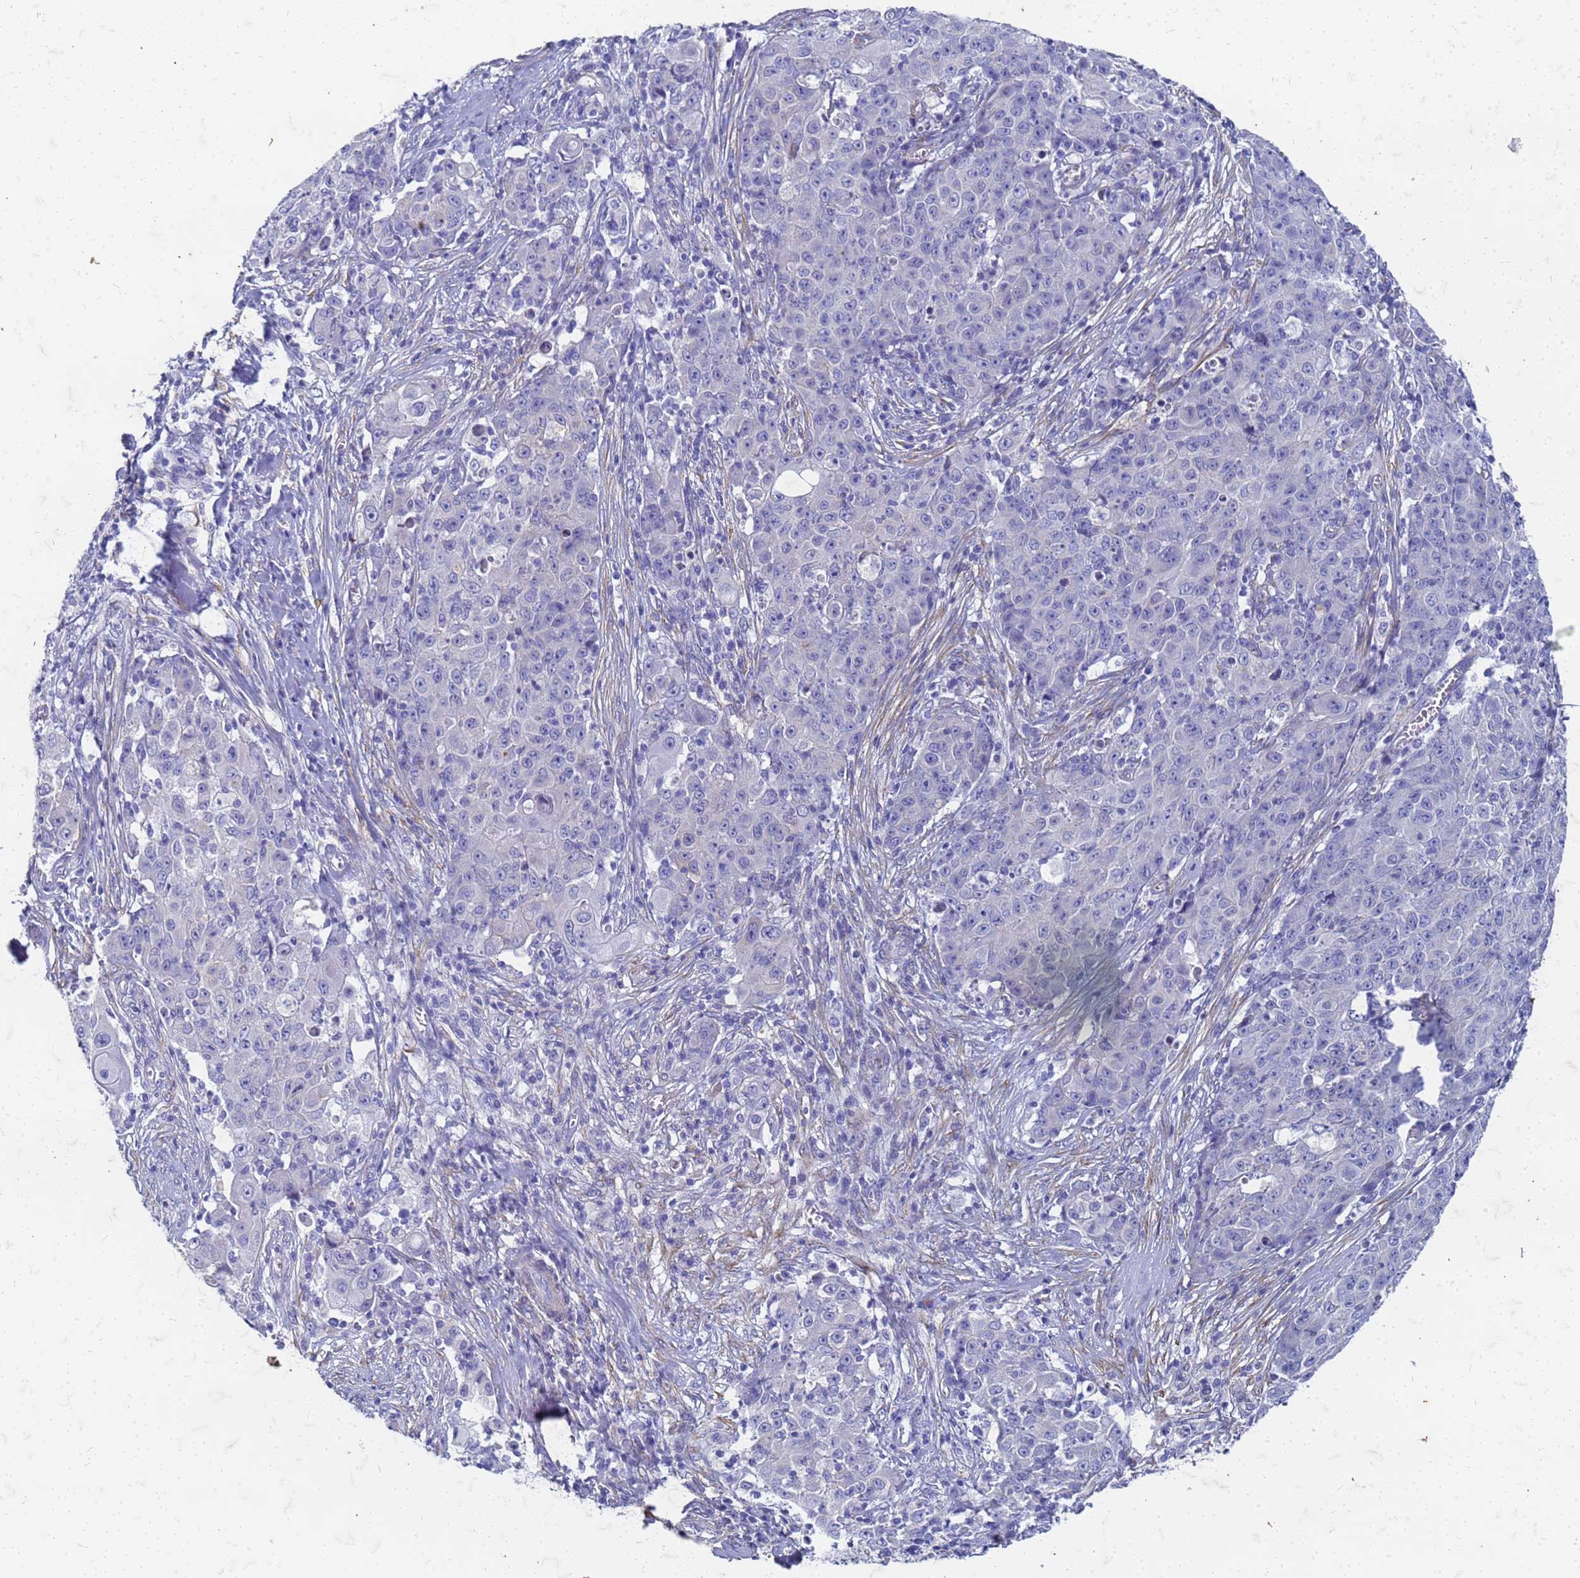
{"staining": {"intensity": "negative", "quantity": "none", "location": "none"}, "tissue": "ovarian cancer", "cell_type": "Tumor cells", "image_type": "cancer", "snomed": [{"axis": "morphology", "description": "Carcinoma, endometroid"}, {"axis": "topography", "description": "Ovary"}], "caption": "Endometroid carcinoma (ovarian) stained for a protein using immunohistochemistry (IHC) shows no positivity tumor cells.", "gene": "TRIM64B", "patient": {"sex": "female", "age": 42}}